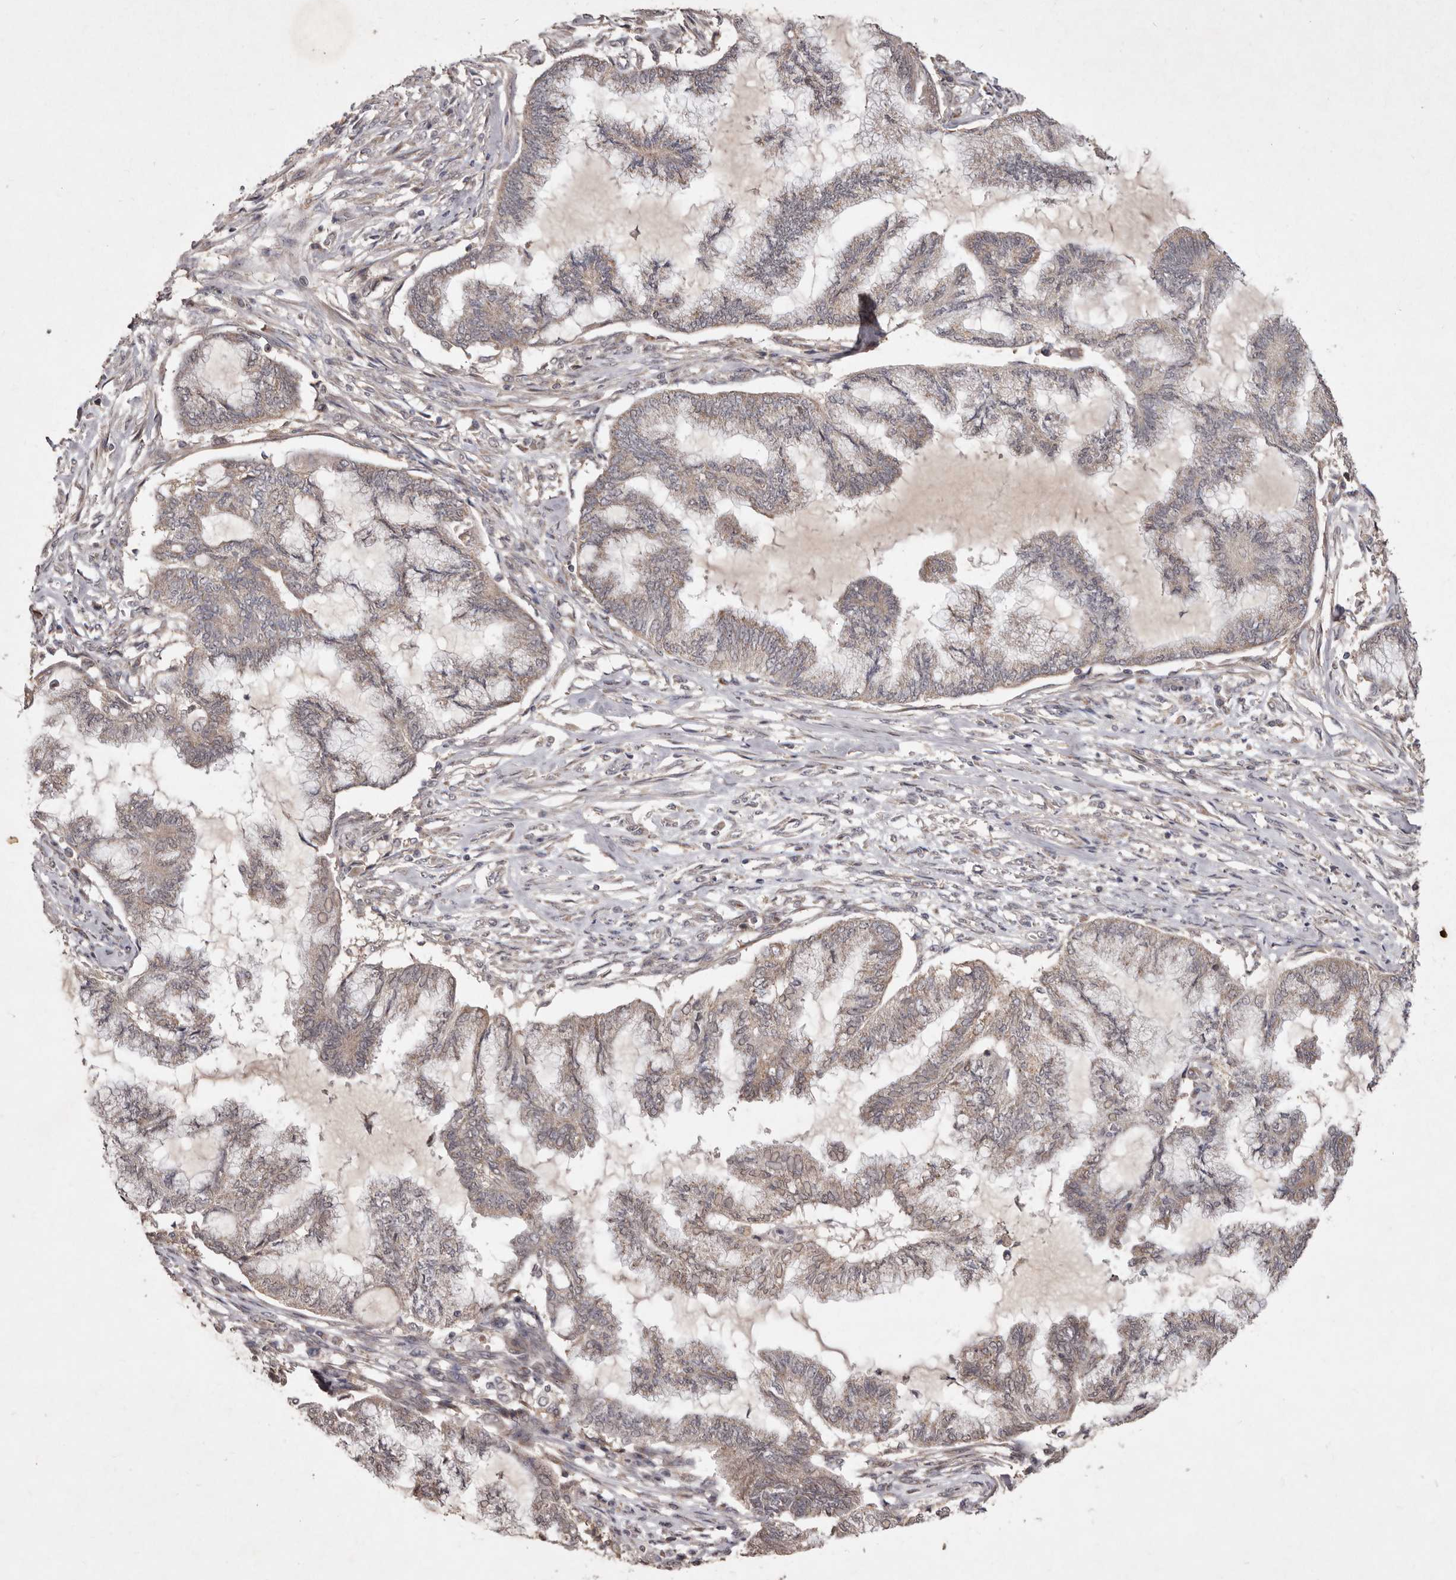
{"staining": {"intensity": "weak", "quantity": ">75%", "location": "cytoplasmic/membranous"}, "tissue": "endometrial cancer", "cell_type": "Tumor cells", "image_type": "cancer", "snomed": [{"axis": "morphology", "description": "Adenocarcinoma, NOS"}, {"axis": "topography", "description": "Endometrium"}], "caption": "Protein staining of endometrial cancer (adenocarcinoma) tissue shows weak cytoplasmic/membranous expression in approximately >75% of tumor cells.", "gene": "FLAD1", "patient": {"sex": "female", "age": 86}}